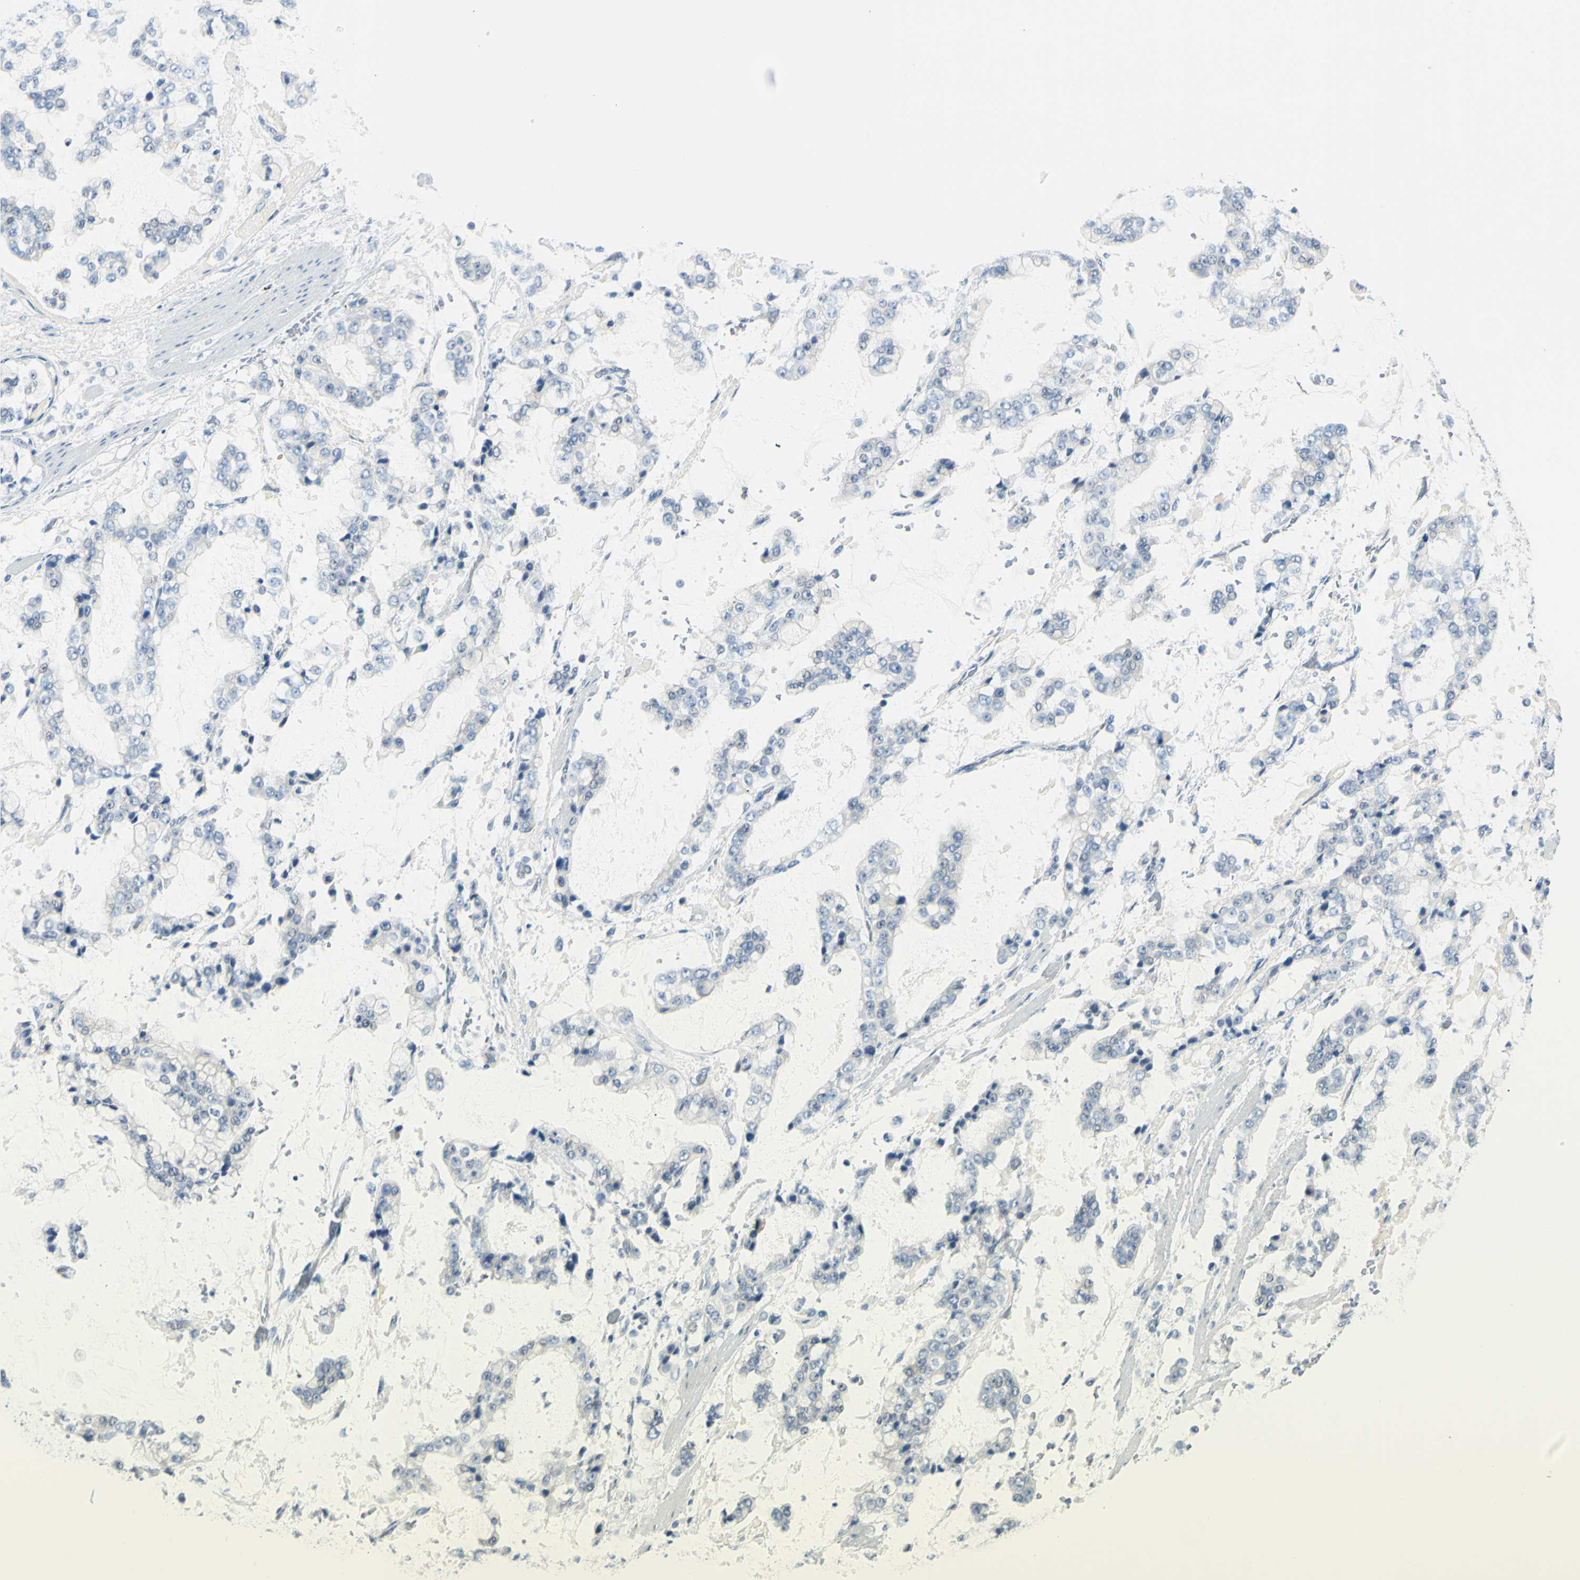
{"staining": {"intensity": "negative", "quantity": "none", "location": "none"}, "tissue": "stomach cancer", "cell_type": "Tumor cells", "image_type": "cancer", "snomed": [{"axis": "morphology", "description": "Normal tissue, NOS"}, {"axis": "morphology", "description": "Adenocarcinoma, NOS"}, {"axis": "topography", "description": "Stomach, upper"}, {"axis": "topography", "description": "Stomach"}], "caption": "Human adenocarcinoma (stomach) stained for a protein using immunohistochemistry demonstrates no staining in tumor cells.", "gene": "DLG4", "patient": {"sex": "male", "age": 76}}